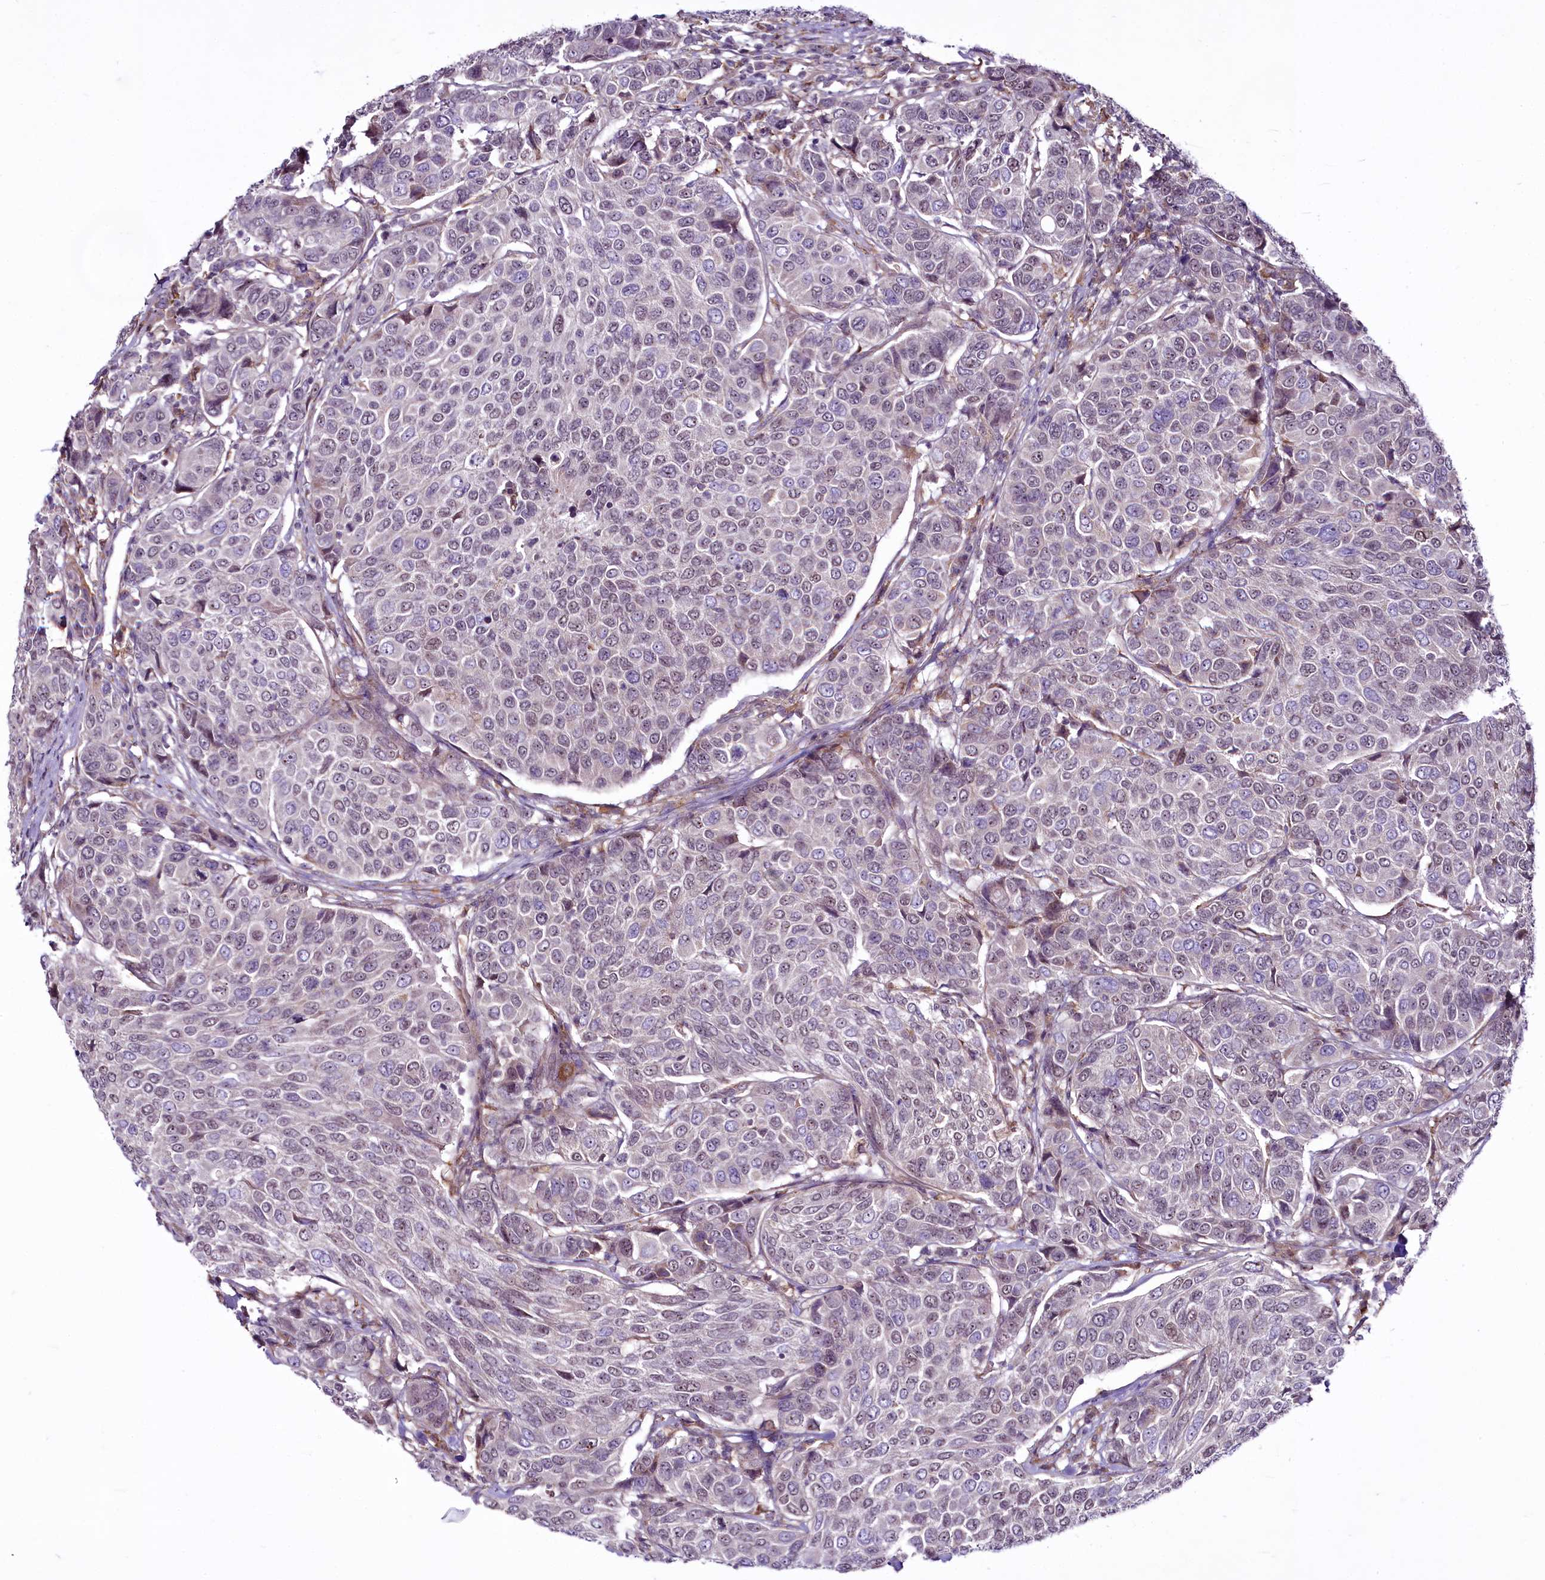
{"staining": {"intensity": "weak", "quantity": "<25%", "location": "nuclear"}, "tissue": "breast cancer", "cell_type": "Tumor cells", "image_type": "cancer", "snomed": [{"axis": "morphology", "description": "Duct carcinoma"}, {"axis": "topography", "description": "Breast"}], "caption": "Human breast cancer stained for a protein using immunohistochemistry (IHC) reveals no expression in tumor cells.", "gene": "RSBN1", "patient": {"sex": "female", "age": 55}}